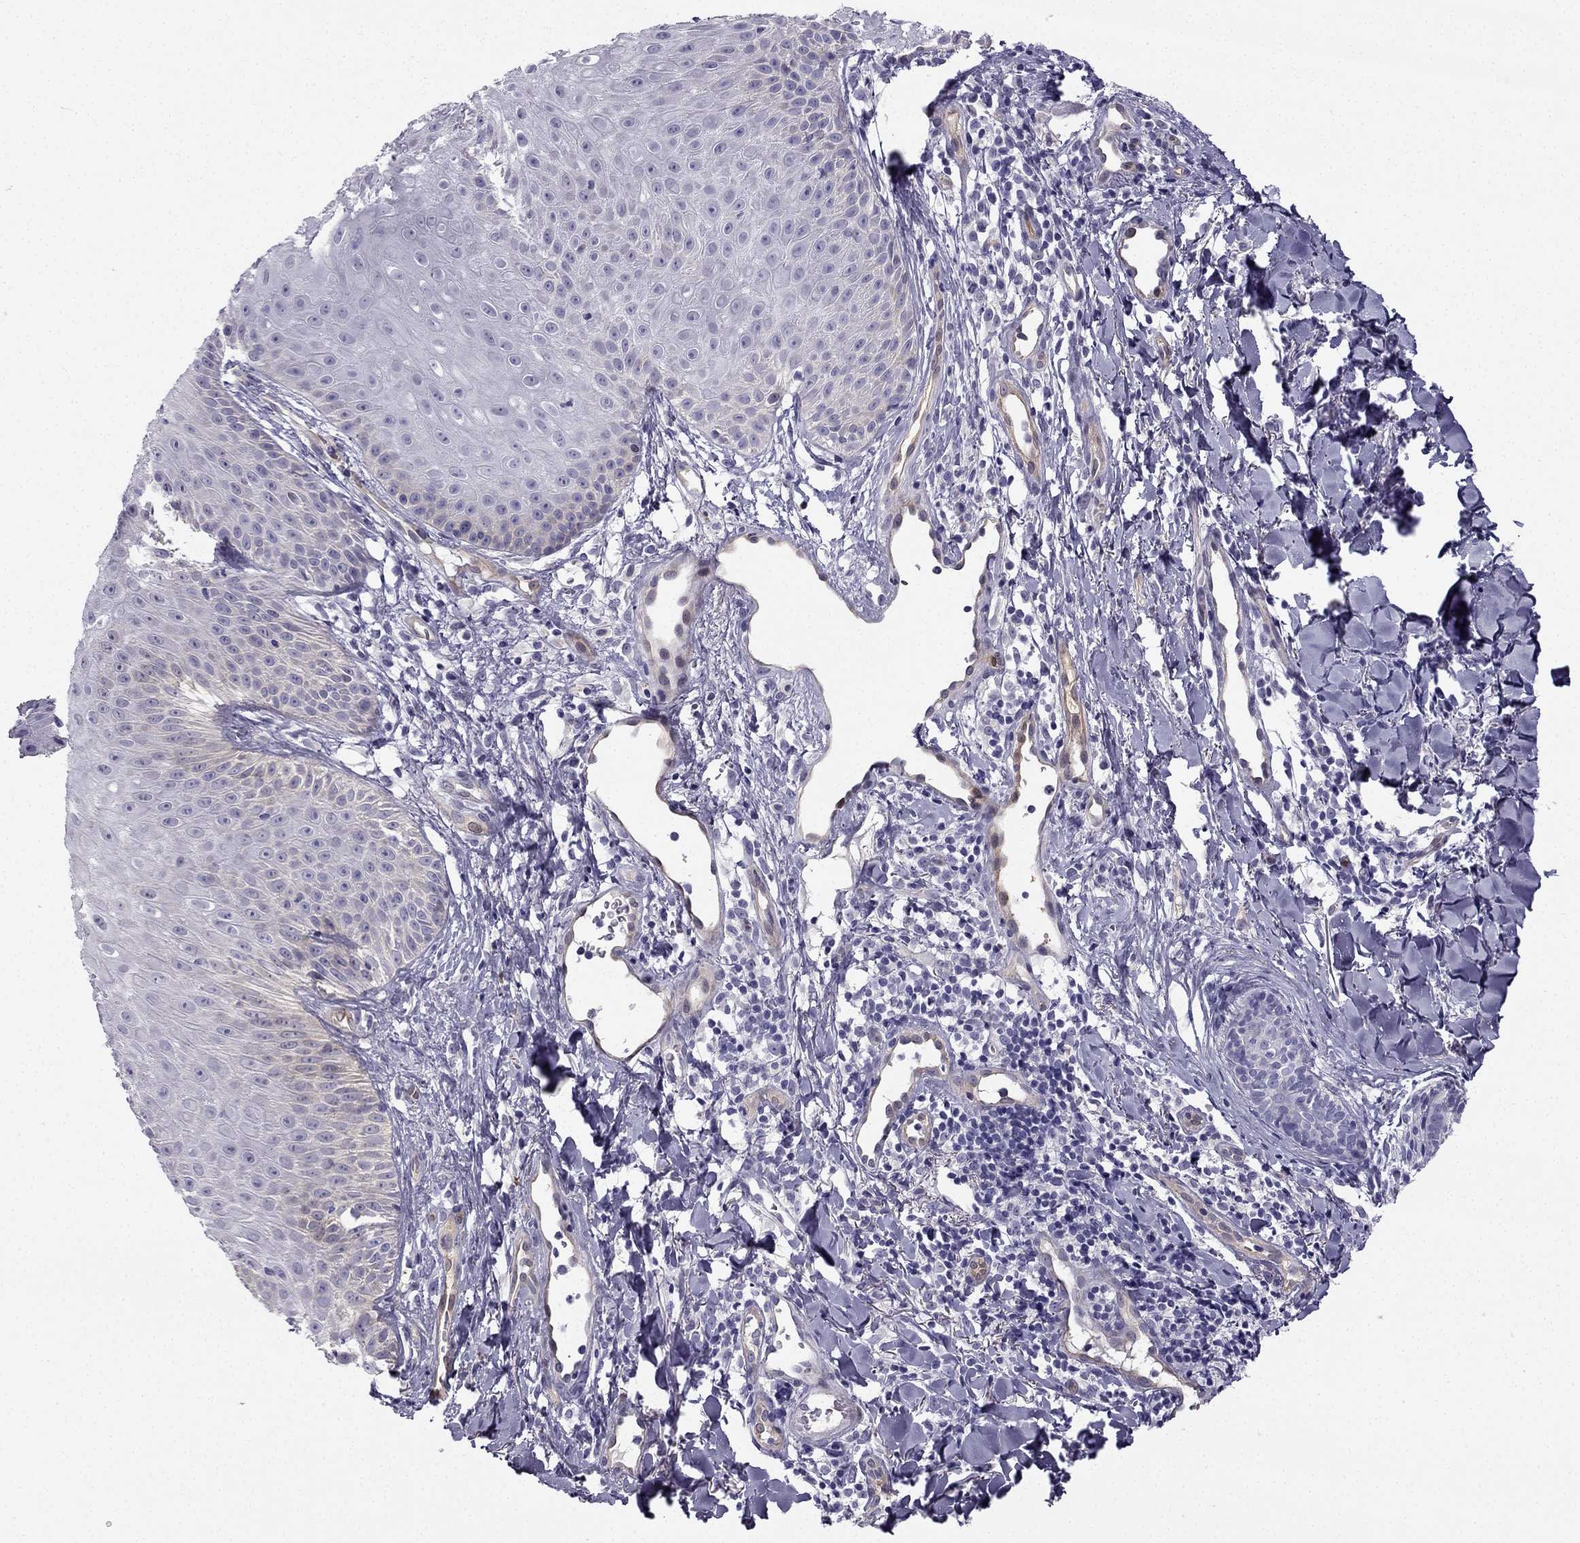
{"staining": {"intensity": "negative", "quantity": "none", "location": "none"}, "tissue": "melanoma", "cell_type": "Tumor cells", "image_type": "cancer", "snomed": [{"axis": "morphology", "description": "Malignant melanoma, NOS"}, {"axis": "topography", "description": "Skin"}], "caption": "Immunohistochemistry (IHC) of melanoma demonstrates no positivity in tumor cells.", "gene": "NQO1", "patient": {"sex": "male", "age": 67}}